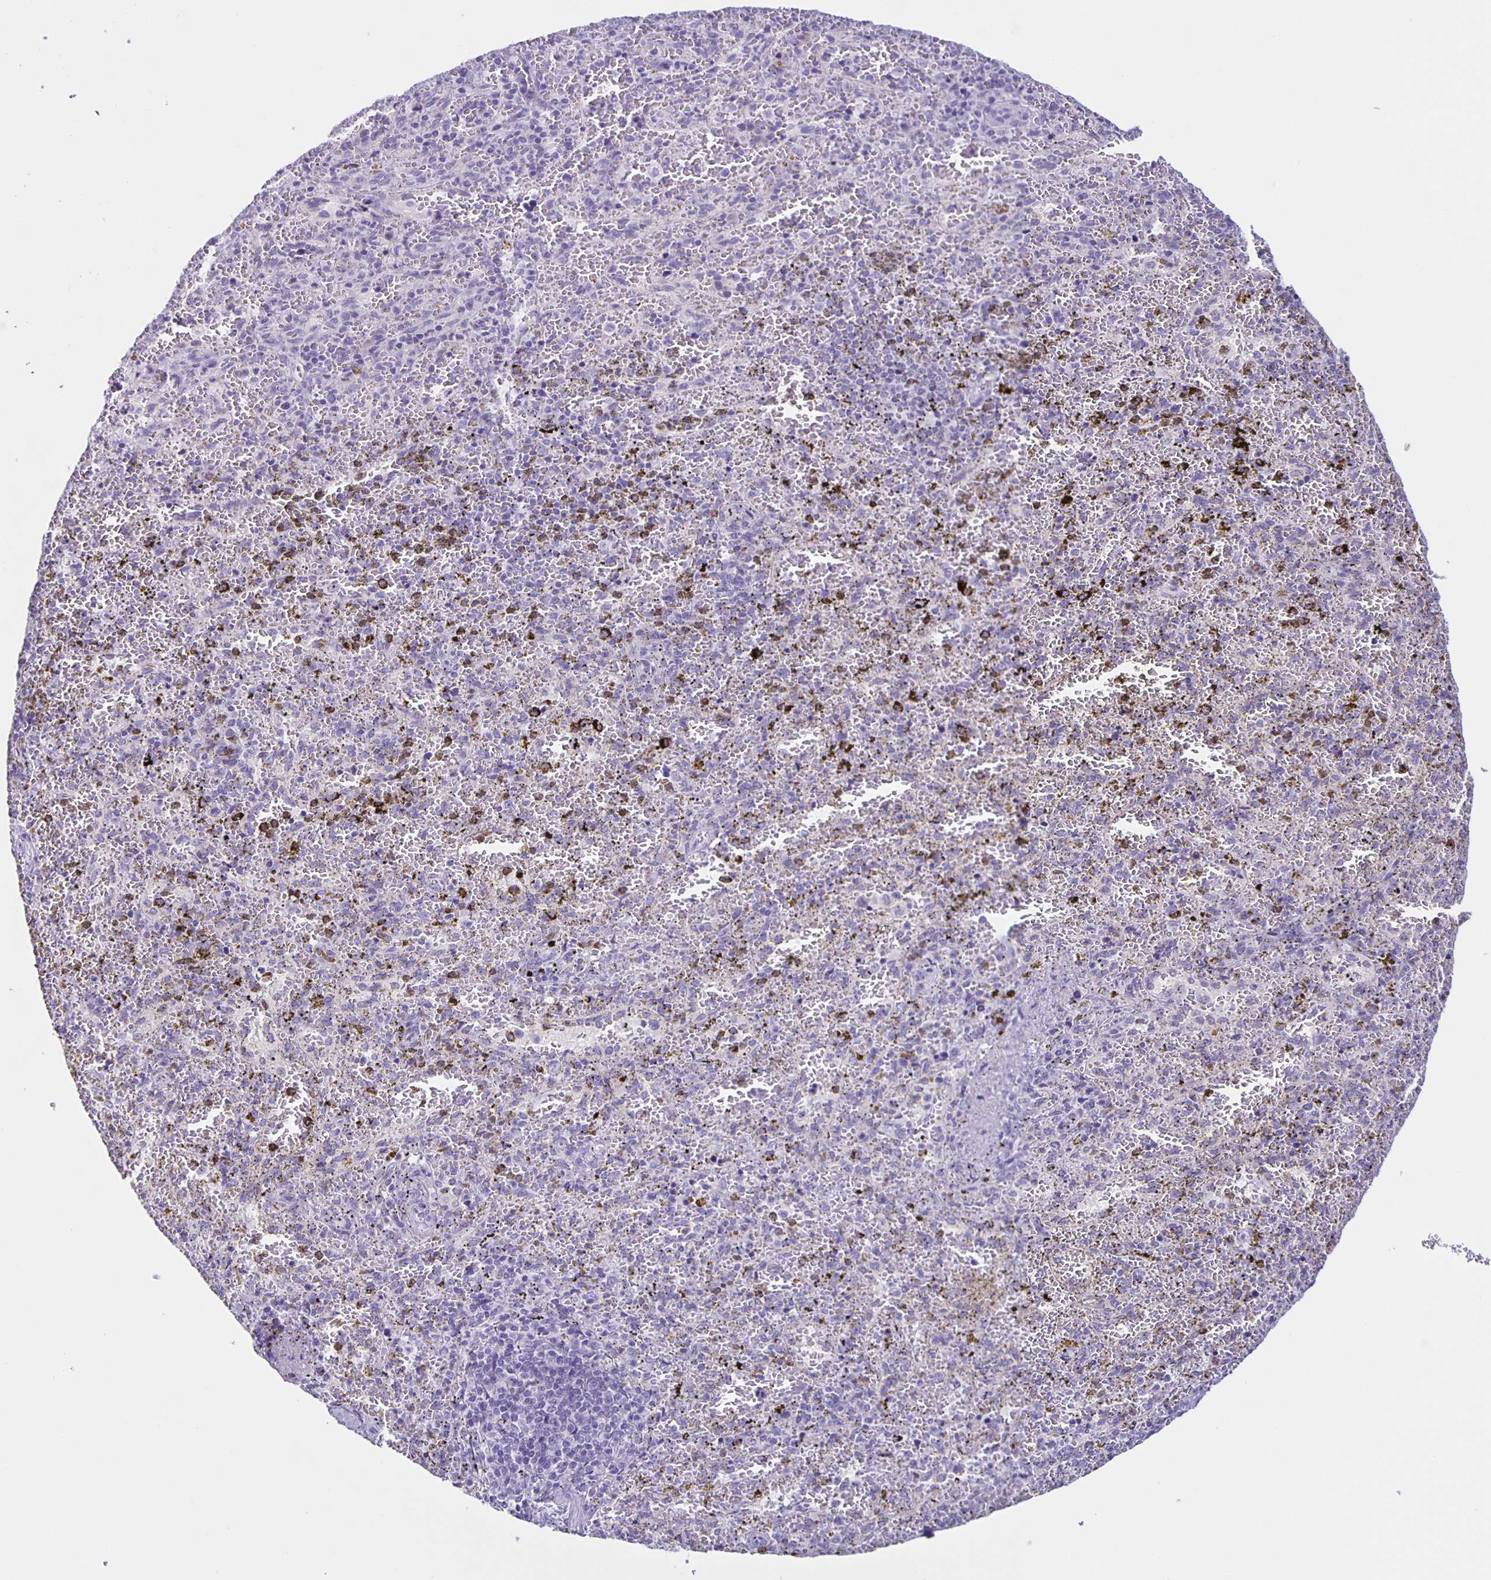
{"staining": {"intensity": "negative", "quantity": "none", "location": "none"}, "tissue": "spleen", "cell_type": "Cells in red pulp", "image_type": "normal", "snomed": [{"axis": "morphology", "description": "Normal tissue, NOS"}, {"axis": "topography", "description": "Spleen"}], "caption": "Immunohistochemical staining of normal spleen shows no significant expression in cells in red pulp.", "gene": "SLC12A3", "patient": {"sex": "female", "age": 50}}